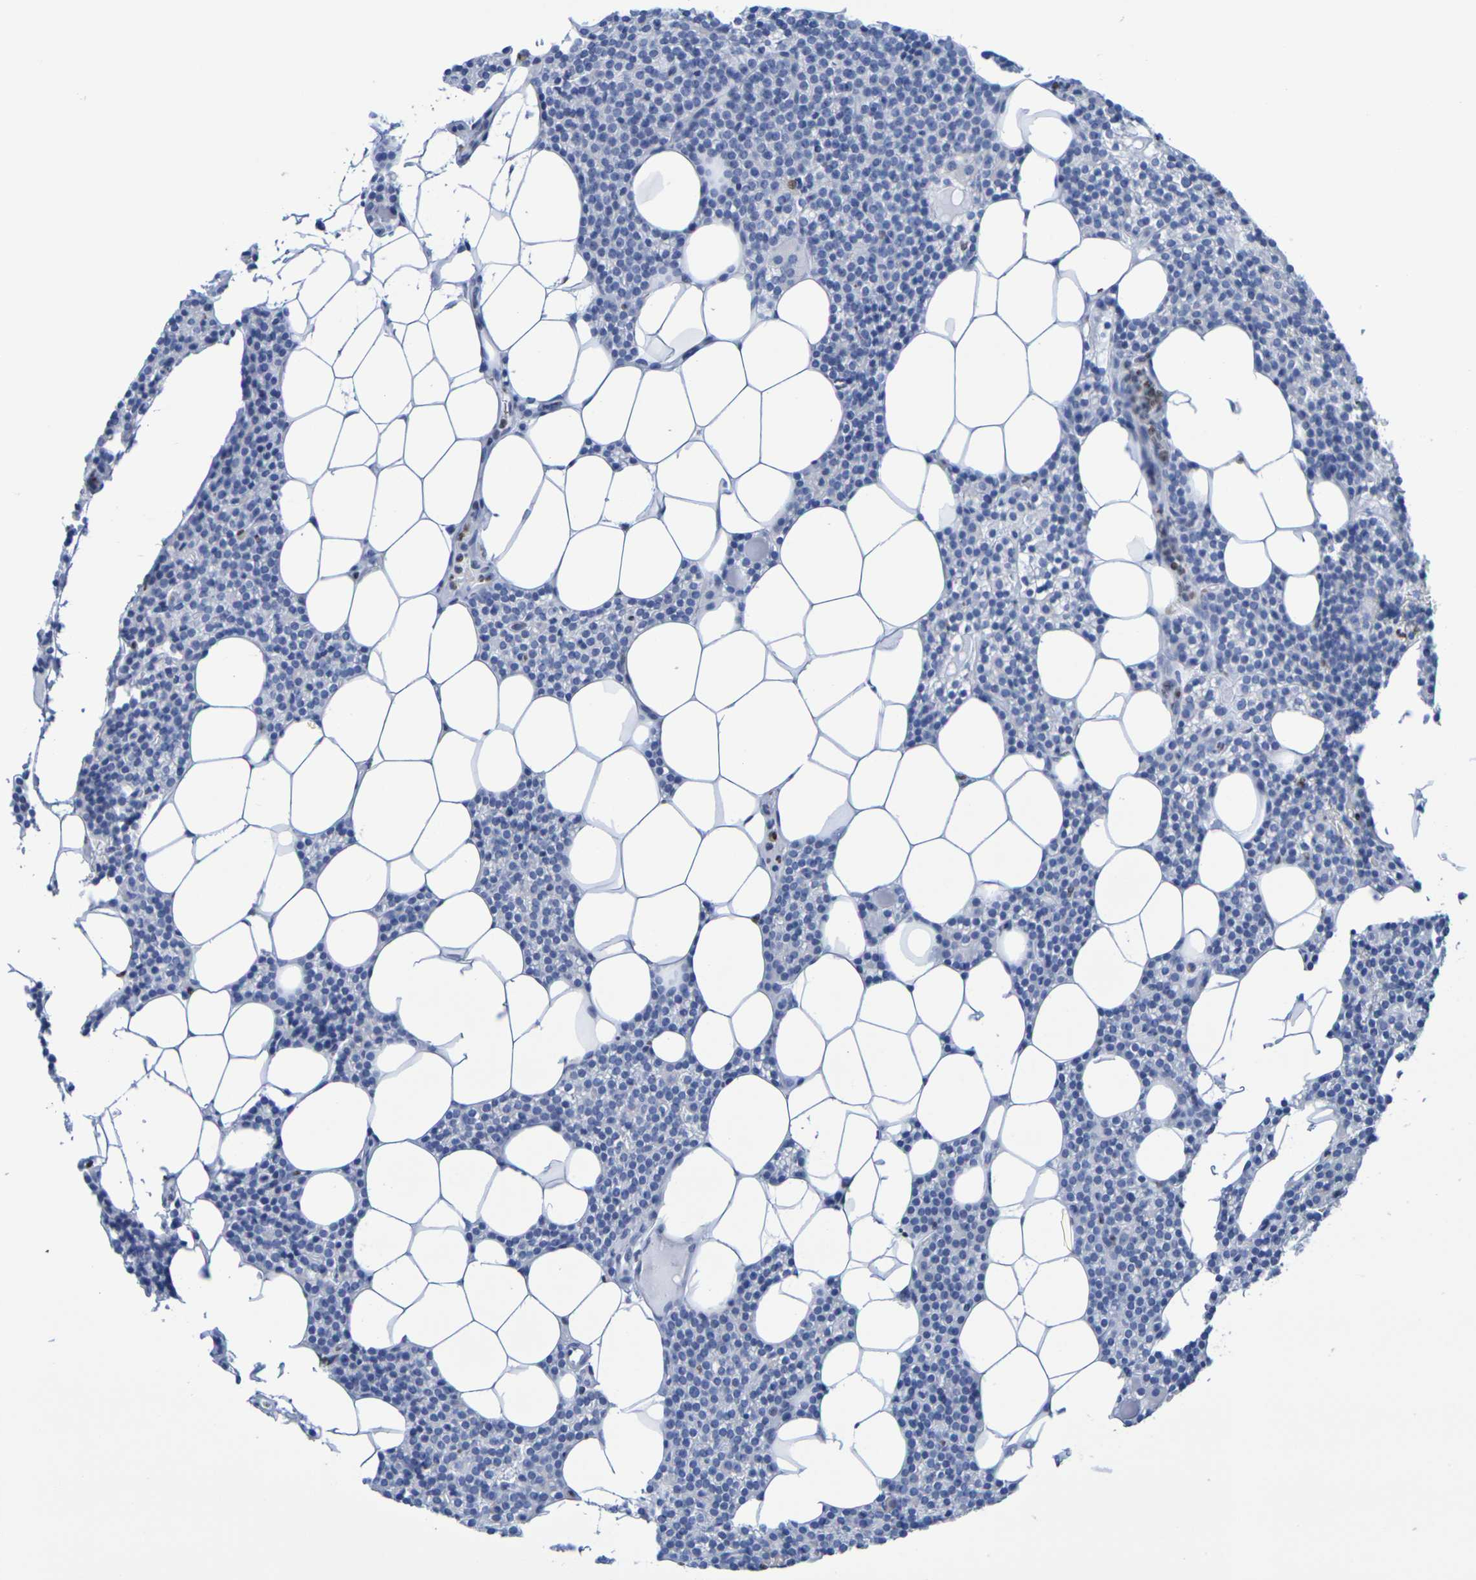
{"staining": {"intensity": "negative", "quantity": "none", "location": "none"}, "tissue": "parathyroid gland", "cell_type": "Glandular cells", "image_type": "normal", "snomed": [{"axis": "morphology", "description": "Normal tissue, NOS"}, {"axis": "morphology", "description": "Adenoma, NOS"}, {"axis": "topography", "description": "Parathyroid gland"}], "caption": "Immunohistochemistry of benign human parathyroid gland exhibits no expression in glandular cells. Nuclei are stained in blue.", "gene": "H1", "patient": {"sex": "female", "age": 51}}